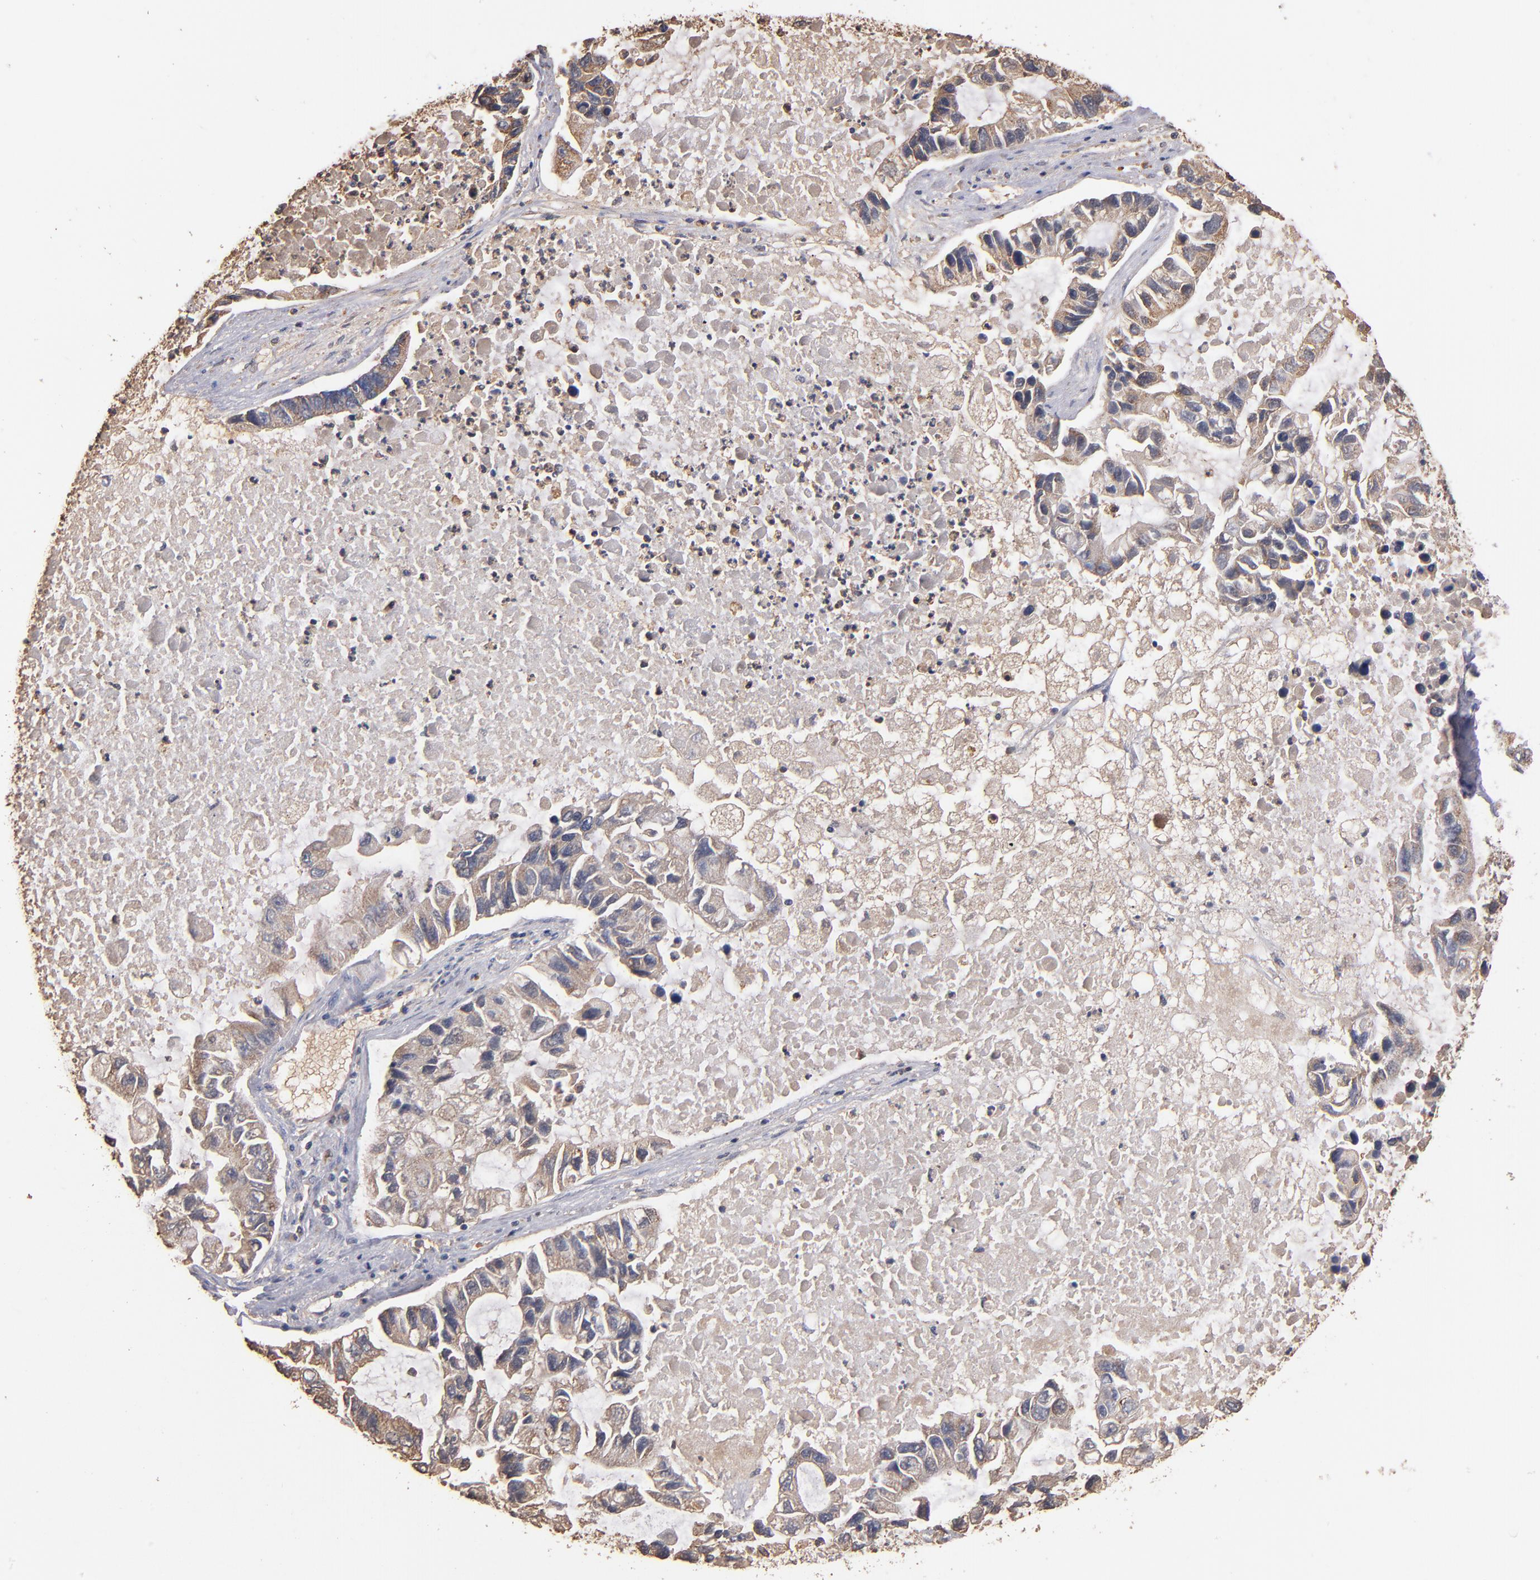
{"staining": {"intensity": "moderate", "quantity": ">75%", "location": "cytoplasmic/membranous"}, "tissue": "lung cancer", "cell_type": "Tumor cells", "image_type": "cancer", "snomed": [{"axis": "morphology", "description": "Adenocarcinoma, NOS"}, {"axis": "topography", "description": "Lung"}], "caption": "Human lung cancer (adenocarcinoma) stained for a protein (brown) exhibits moderate cytoplasmic/membranous positive expression in approximately >75% of tumor cells.", "gene": "RO60", "patient": {"sex": "female", "age": 51}}